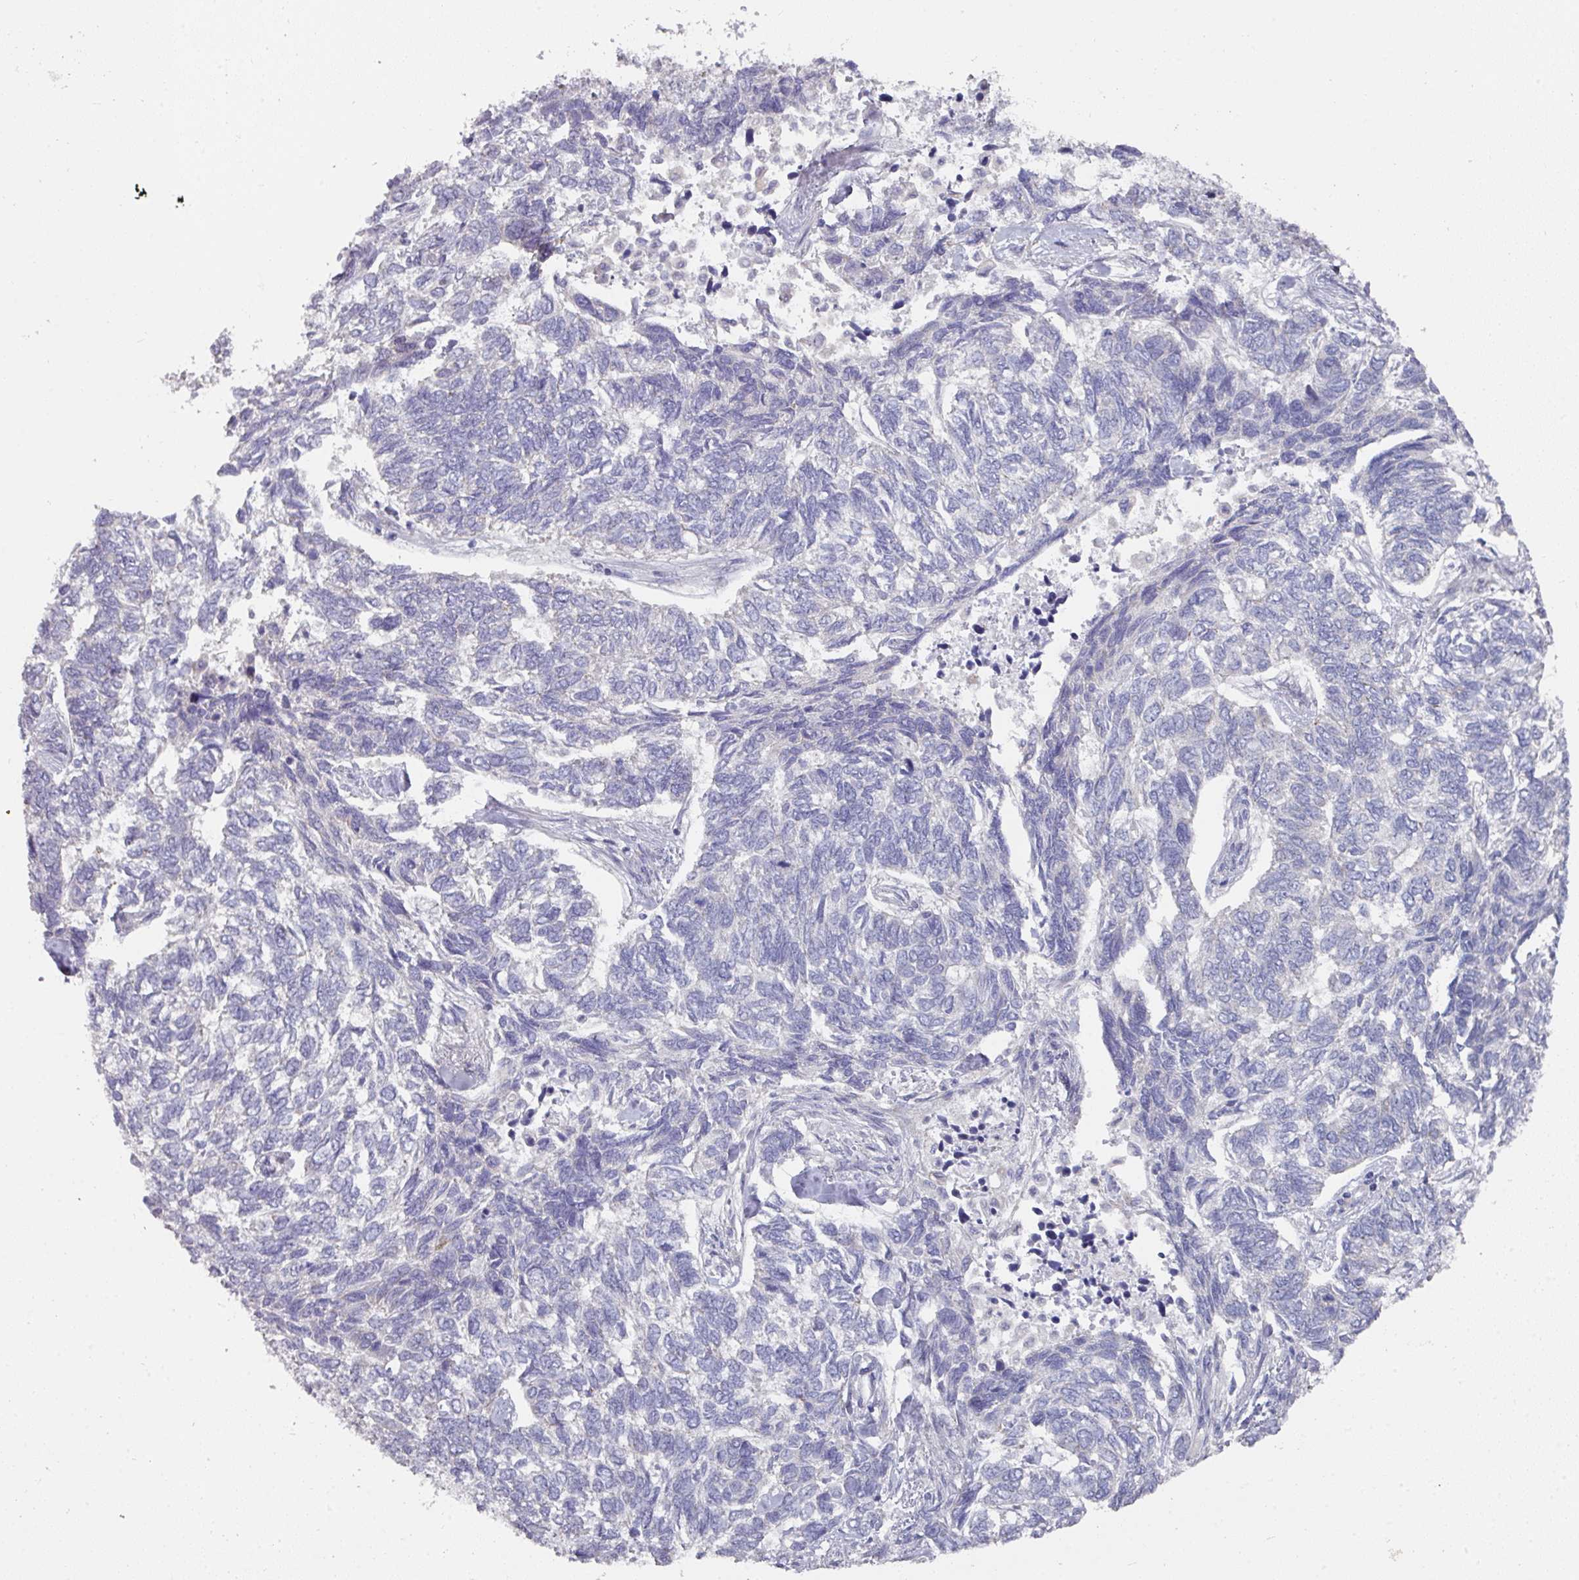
{"staining": {"intensity": "negative", "quantity": "none", "location": "none"}, "tissue": "skin cancer", "cell_type": "Tumor cells", "image_type": "cancer", "snomed": [{"axis": "morphology", "description": "Basal cell carcinoma"}, {"axis": "topography", "description": "Skin"}], "caption": "Immunohistochemistry image of neoplastic tissue: skin cancer (basal cell carcinoma) stained with DAB shows no significant protein expression in tumor cells.", "gene": "NT5C1A", "patient": {"sex": "female", "age": 65}}